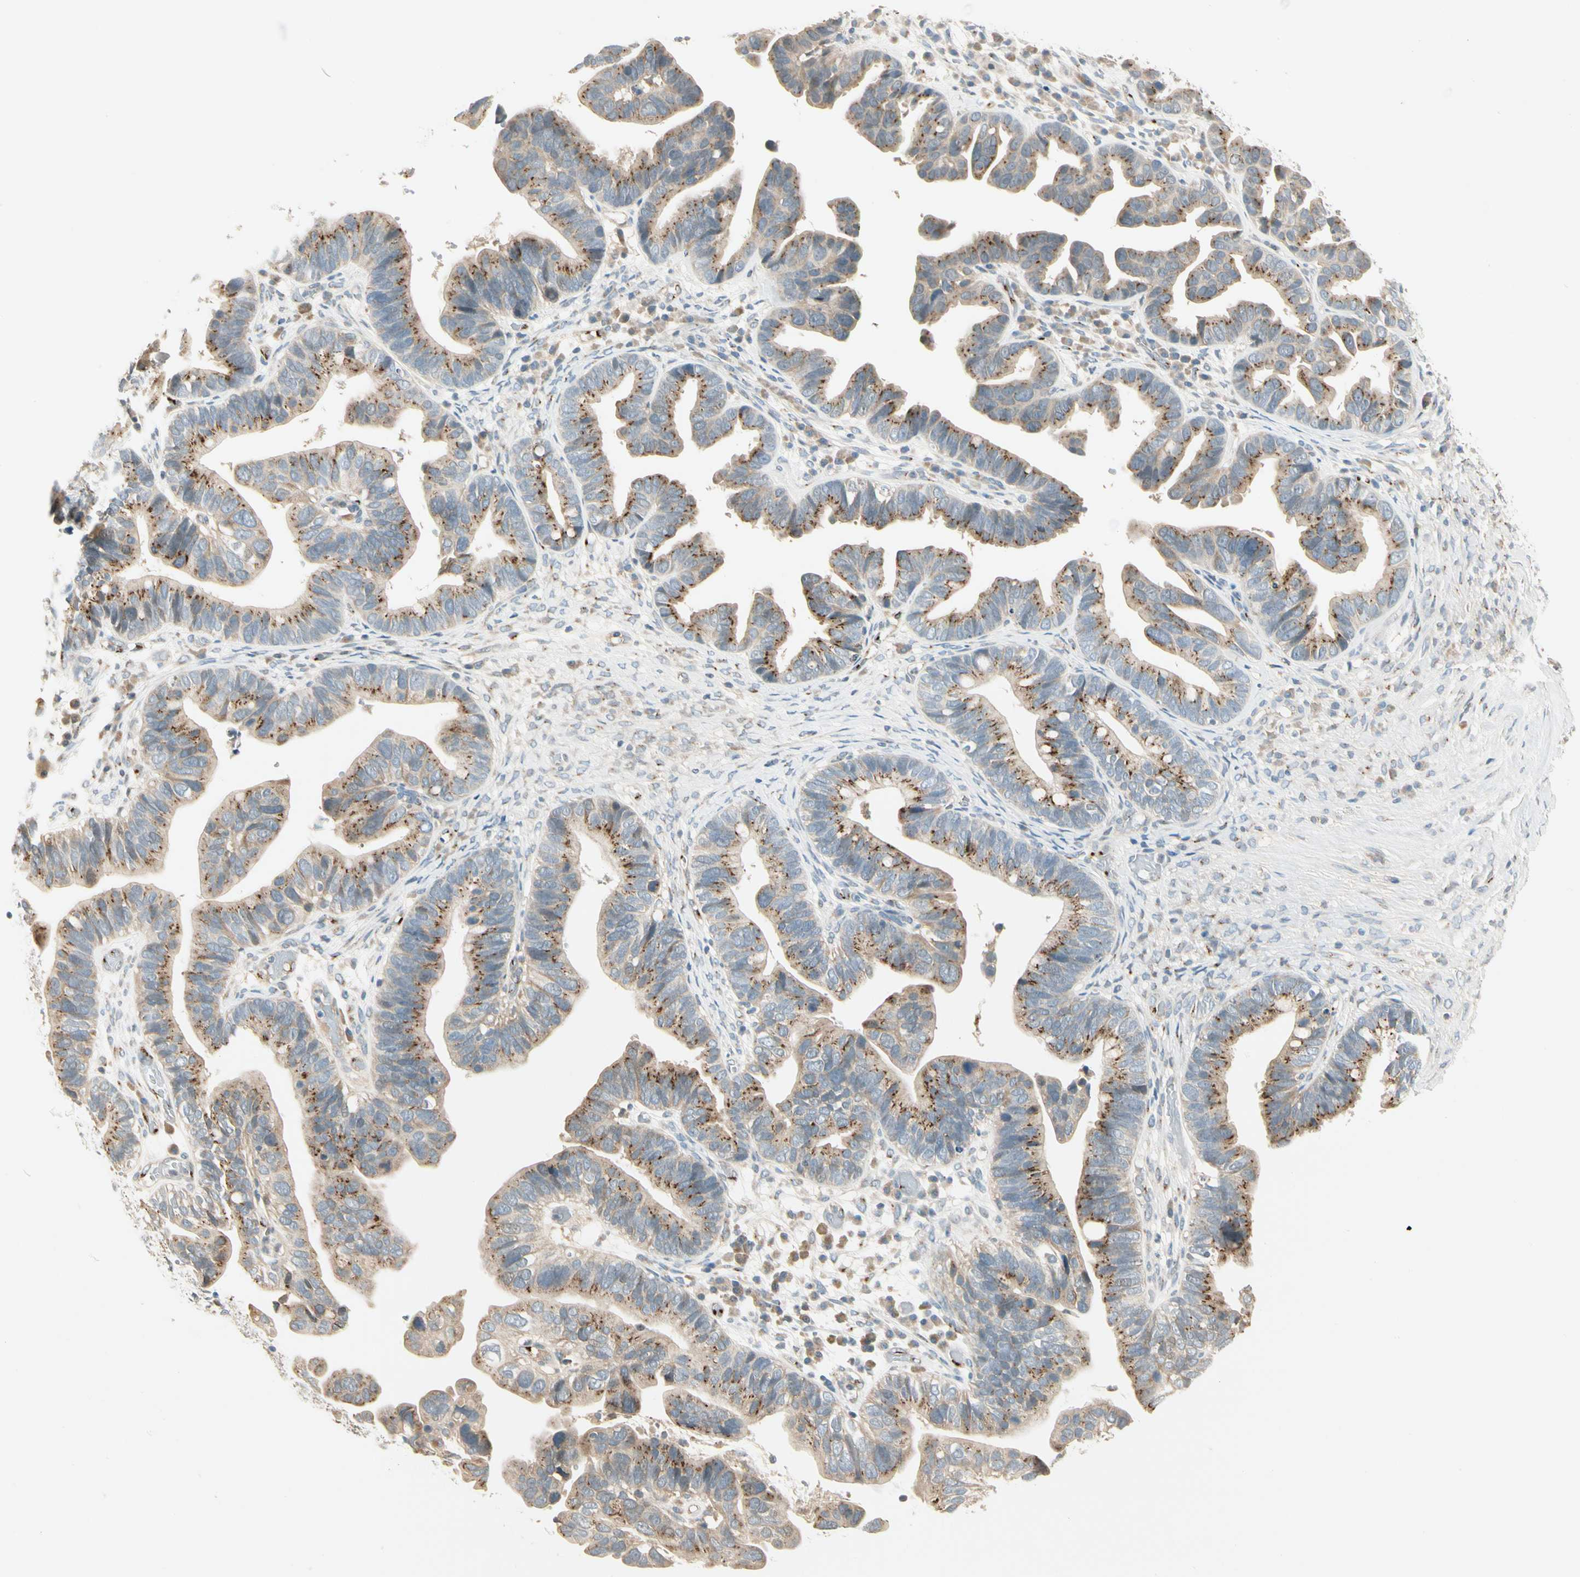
{"staining": {"intensity": "moderate", "quantity": ">75%", "location": "cytoplasmic/membranous"}, "tissue": "ovarian cancer", "cell_type": "Tumor cells", "image_type": "cancer", "snomed": [{"axis": "morphology", "description": "Cystadenocarcinoma, serous, NOS"}, {"axis": "topography", "description": "Ovary"}], "caption": "A high-resolution histopathology image shows IHC staining of ovarian cancer (serous cystadenocarcinoma), which displays moderate cytoplasmic/membranous staining in about >75% of tumor cells.", "gene": "MANSC1", "patient": {"sex": "female", "age": 56}}